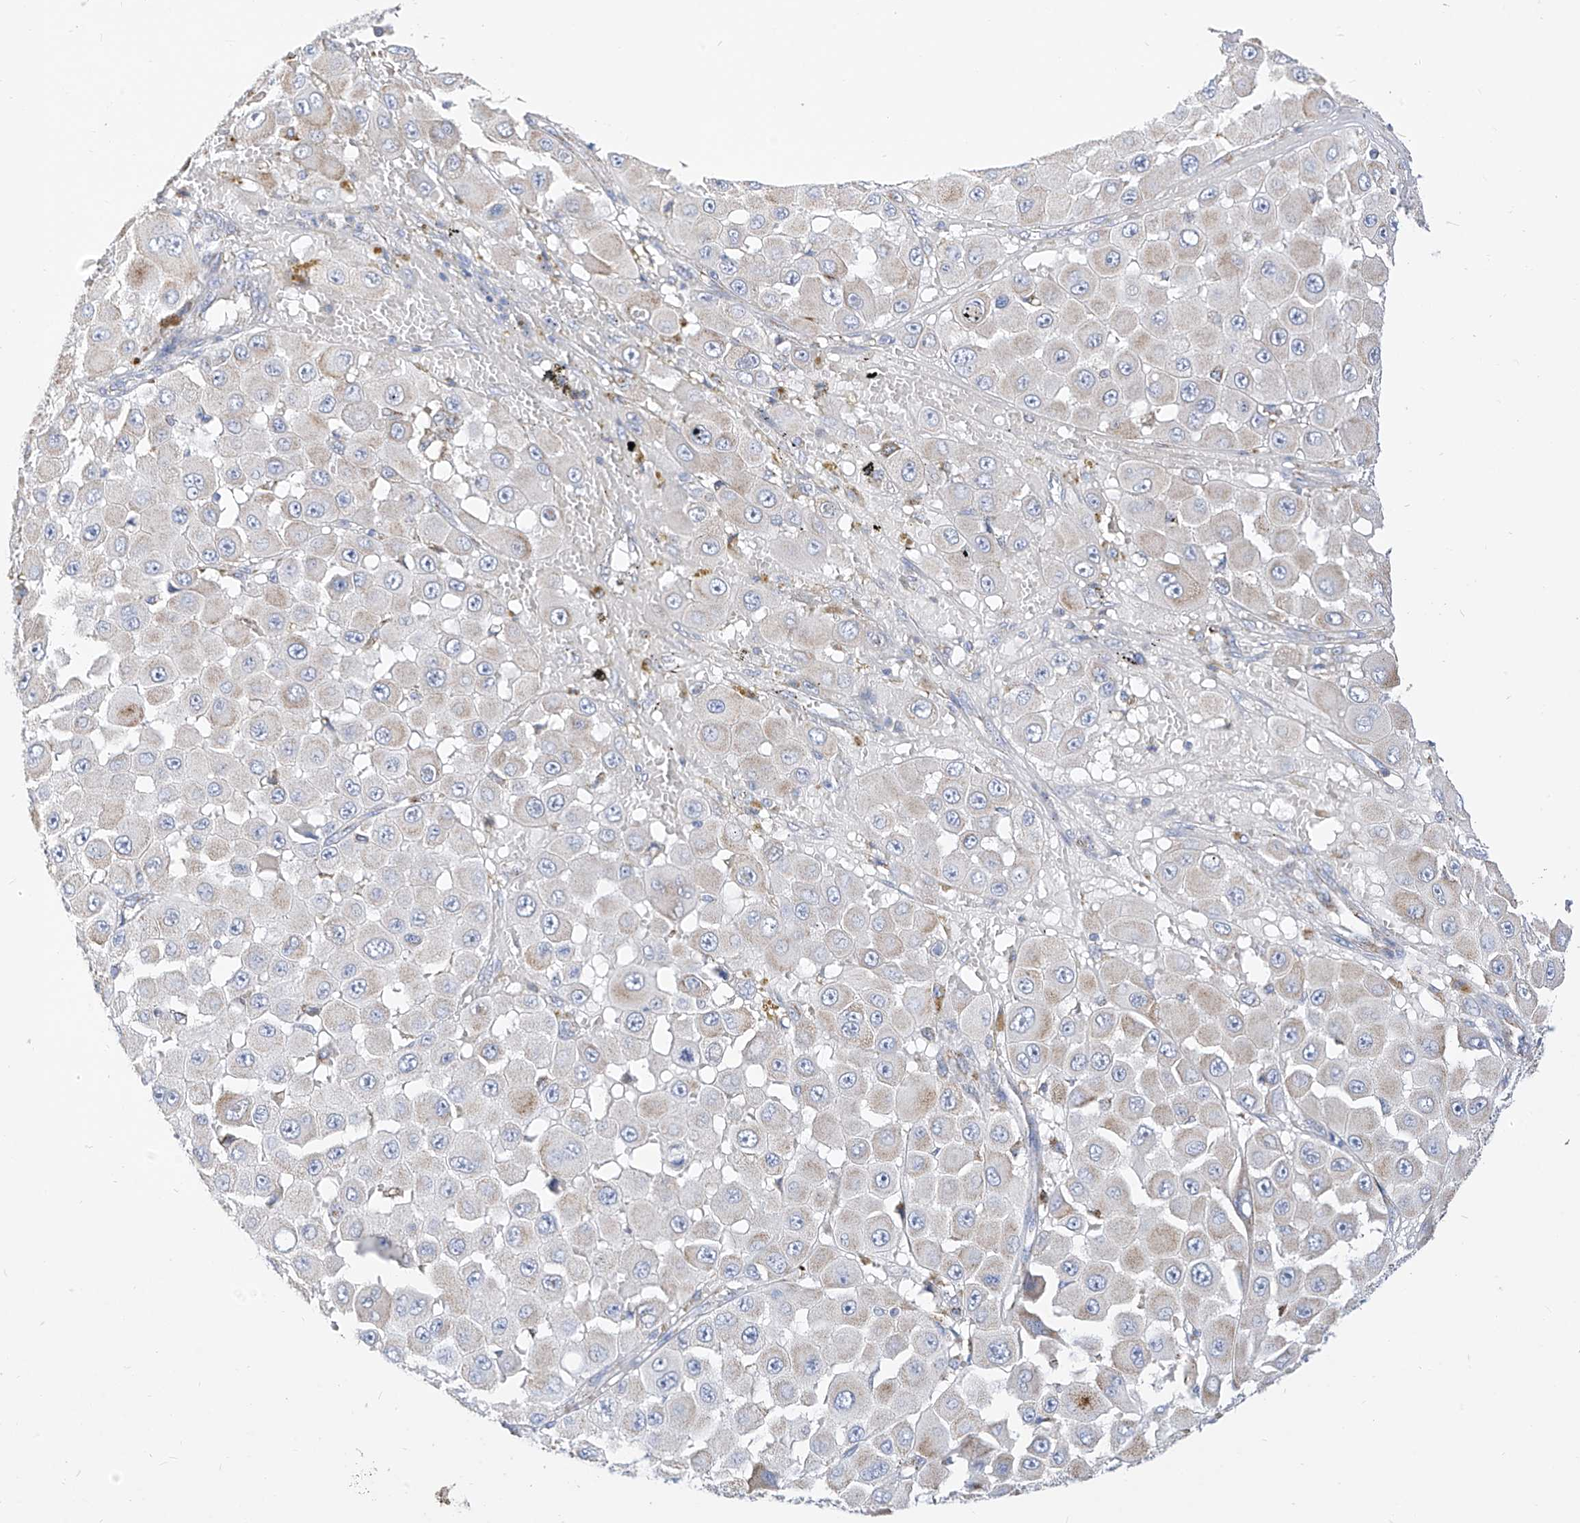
{"staining": {"intensity": "negative", "quantity": "none", "location": "none"}, "tissue": "melanoma", "cell_type": "Tumor cells", "image_type": "cancer", "snomed": [{"axis": "morphology", "description": "Malignant melanoma, NOS"}, {"axis": "topography", "description": "Skin"}], "caption": "This is a image of immunohistochemistry (IHC) staining of melanoma, which shows no positivity in tumor cells. Nuclei are stained in blue.", "gene": "RASA2", "patient": {"sex": "female", "age": 81}}